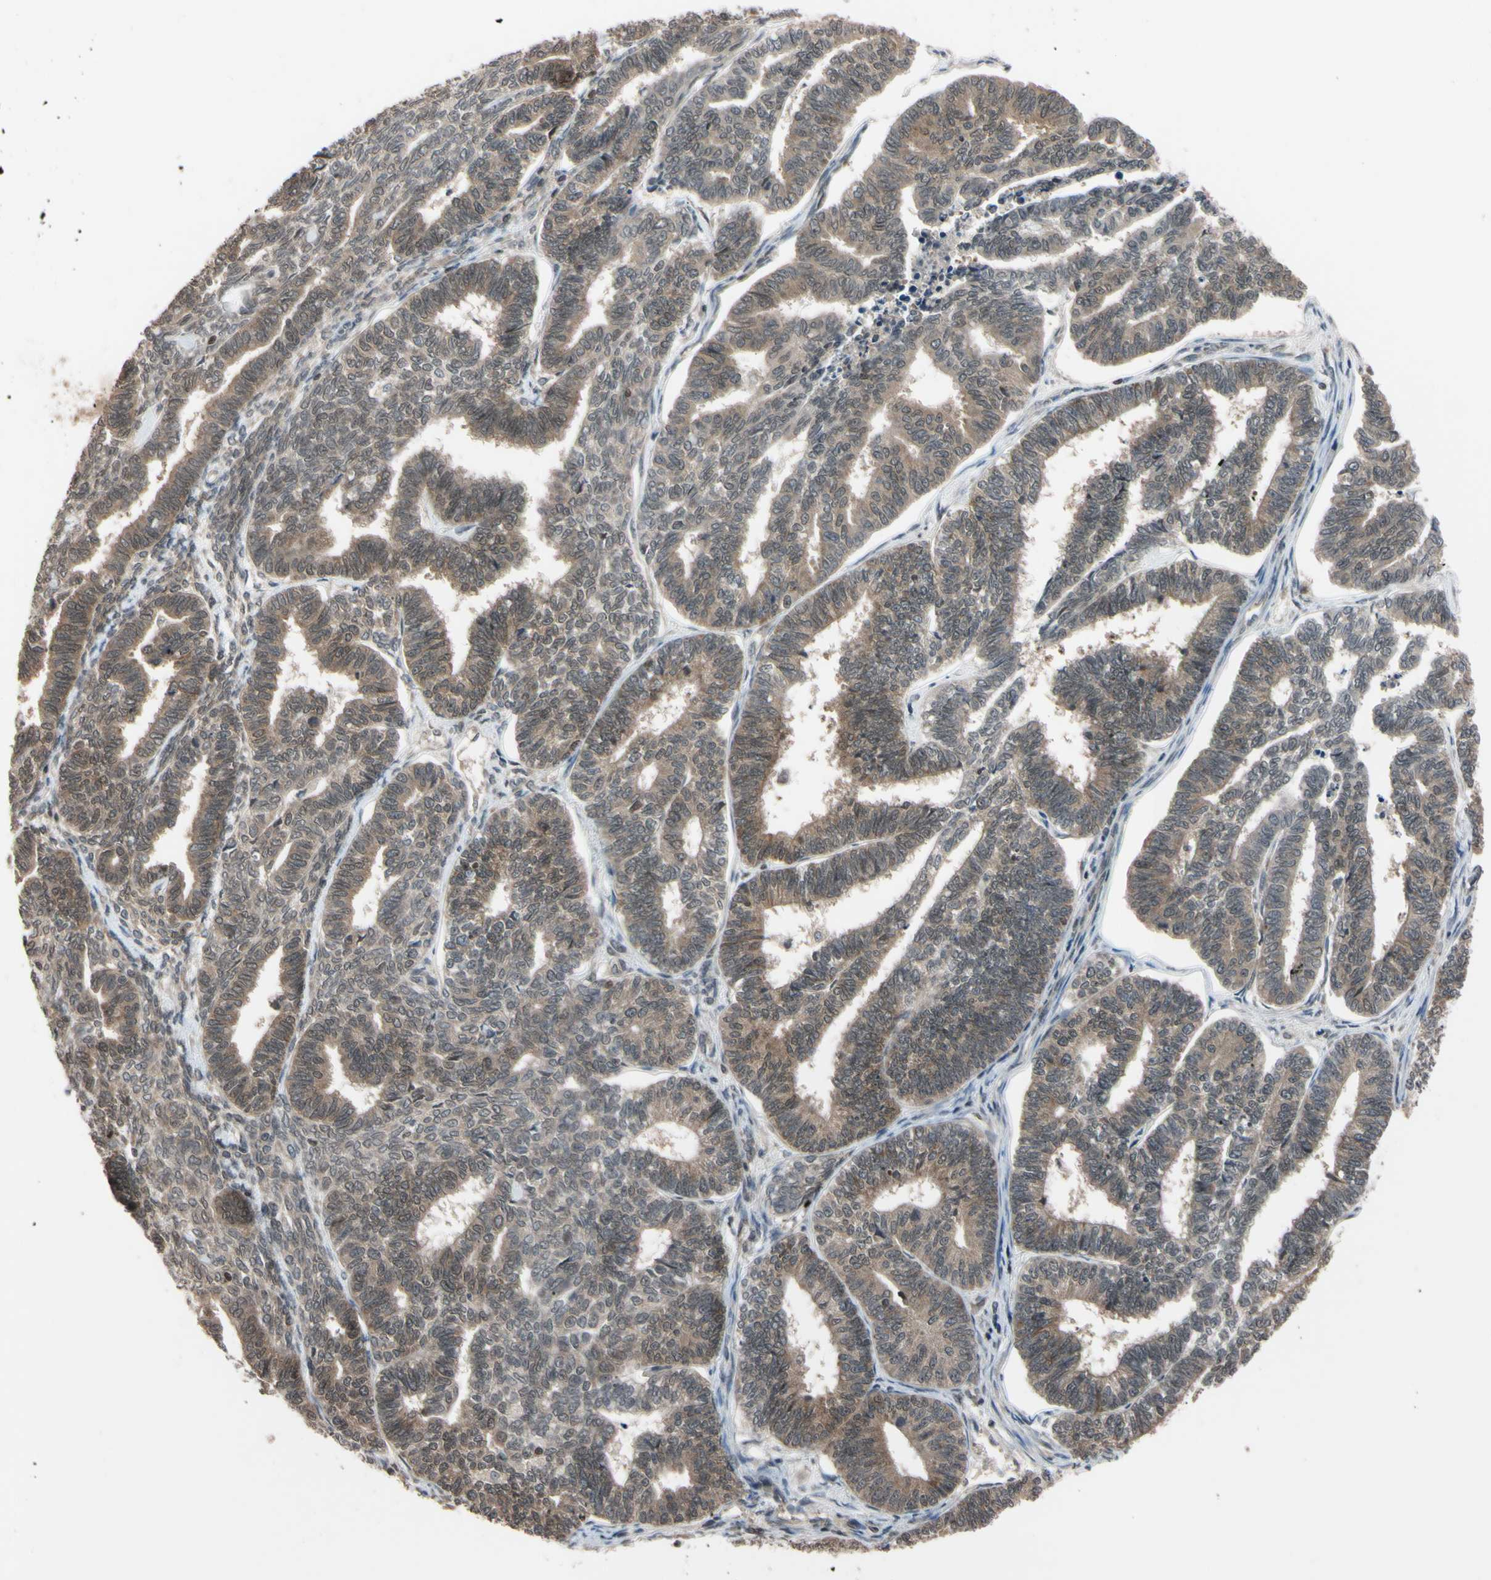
{"staining": {"intensity": "weak", "quantity": ">75%", "location": "cytoplasmic/membranous"}, "tissue": "endometrial cancer", "cell_type": "Tumor cells", "image_type": "cancer", "snomed": [{"axis": "morphology", "description": "Adenocarcinoma, NOS"}, {"axis": "topography", "description": "Endometrium"}], "caption": "A micrograph showing weak cytoplasmic/membranous positivity in approximately >75% of tumor cells in endometrial cancer (adenocarcinoma), as visualized by brown immunohistochemical staining.", "gene": "UBE2I", "patient": {"sex": "female", "age": 70}}